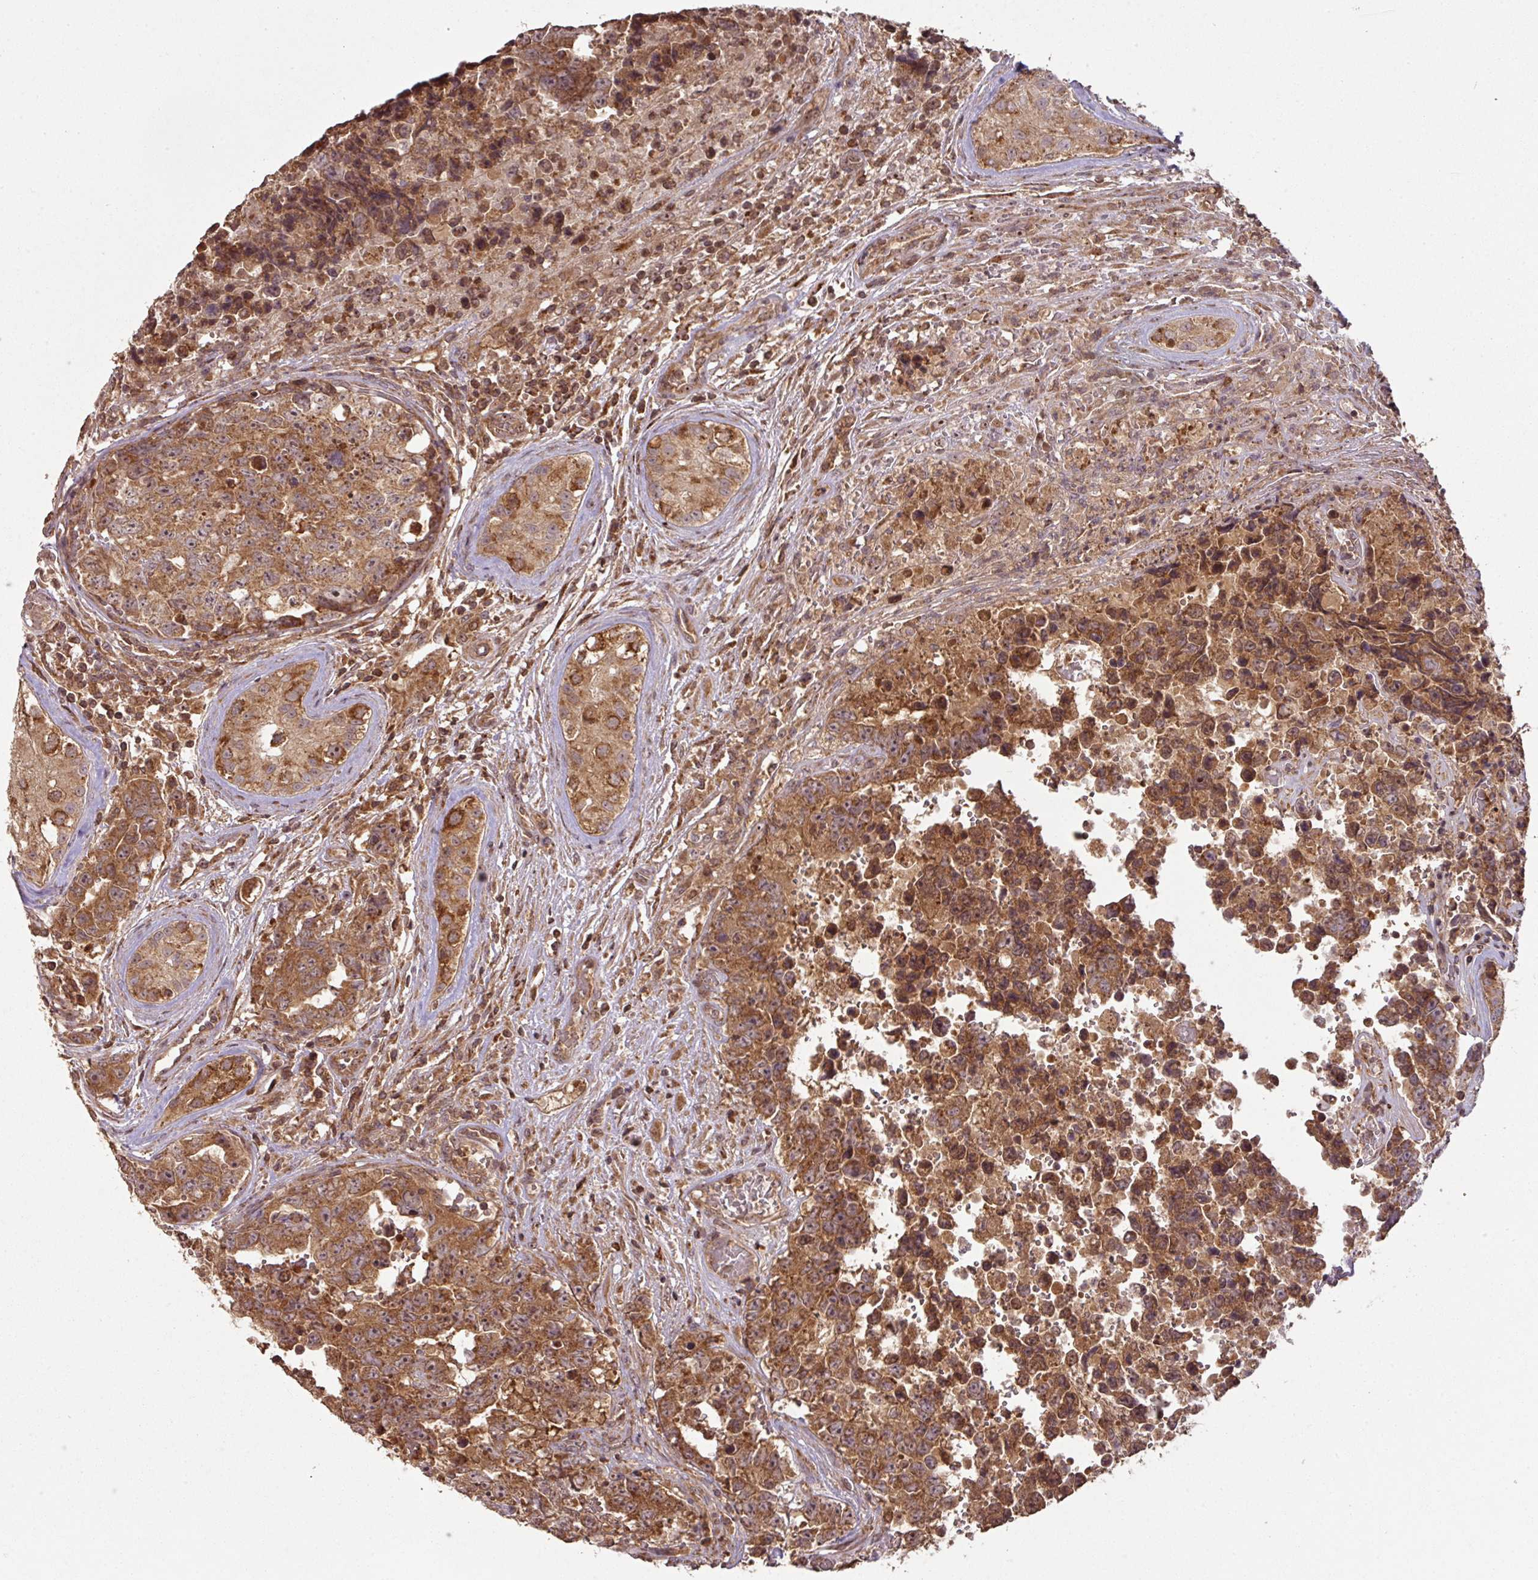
{"staining": {"intensity": "moderate", "quantity": ">75%", "location": "cytoplasmic/membranous,nuclear"}, "tissue": "testis cancer", "cell_type": "Tumor cells", "image_type": "cancer", "snomed": [{"axis": "morphology", "description": "Normal tissue, NOS"}, {"axis": "morphology", "description": "Carcinoma, Embryonal, NOS"}, {"axis": "topography", "description": "Testis"}, {"axis": "topography", "description": "Epididymis"}], "caption": "Tumor cells demonstrate medium levels of moderate cytoplasmic/membranous and nuclear staining in approximately >75% of cells in testis cancer (embryonal carcinoma). (DAB (3,3'-diaminobenzidine) IHC, brown staining for protein, blue staining for nuclei).", "gene": "MRRF", "patient": {"sex": "male", "age": 25}}